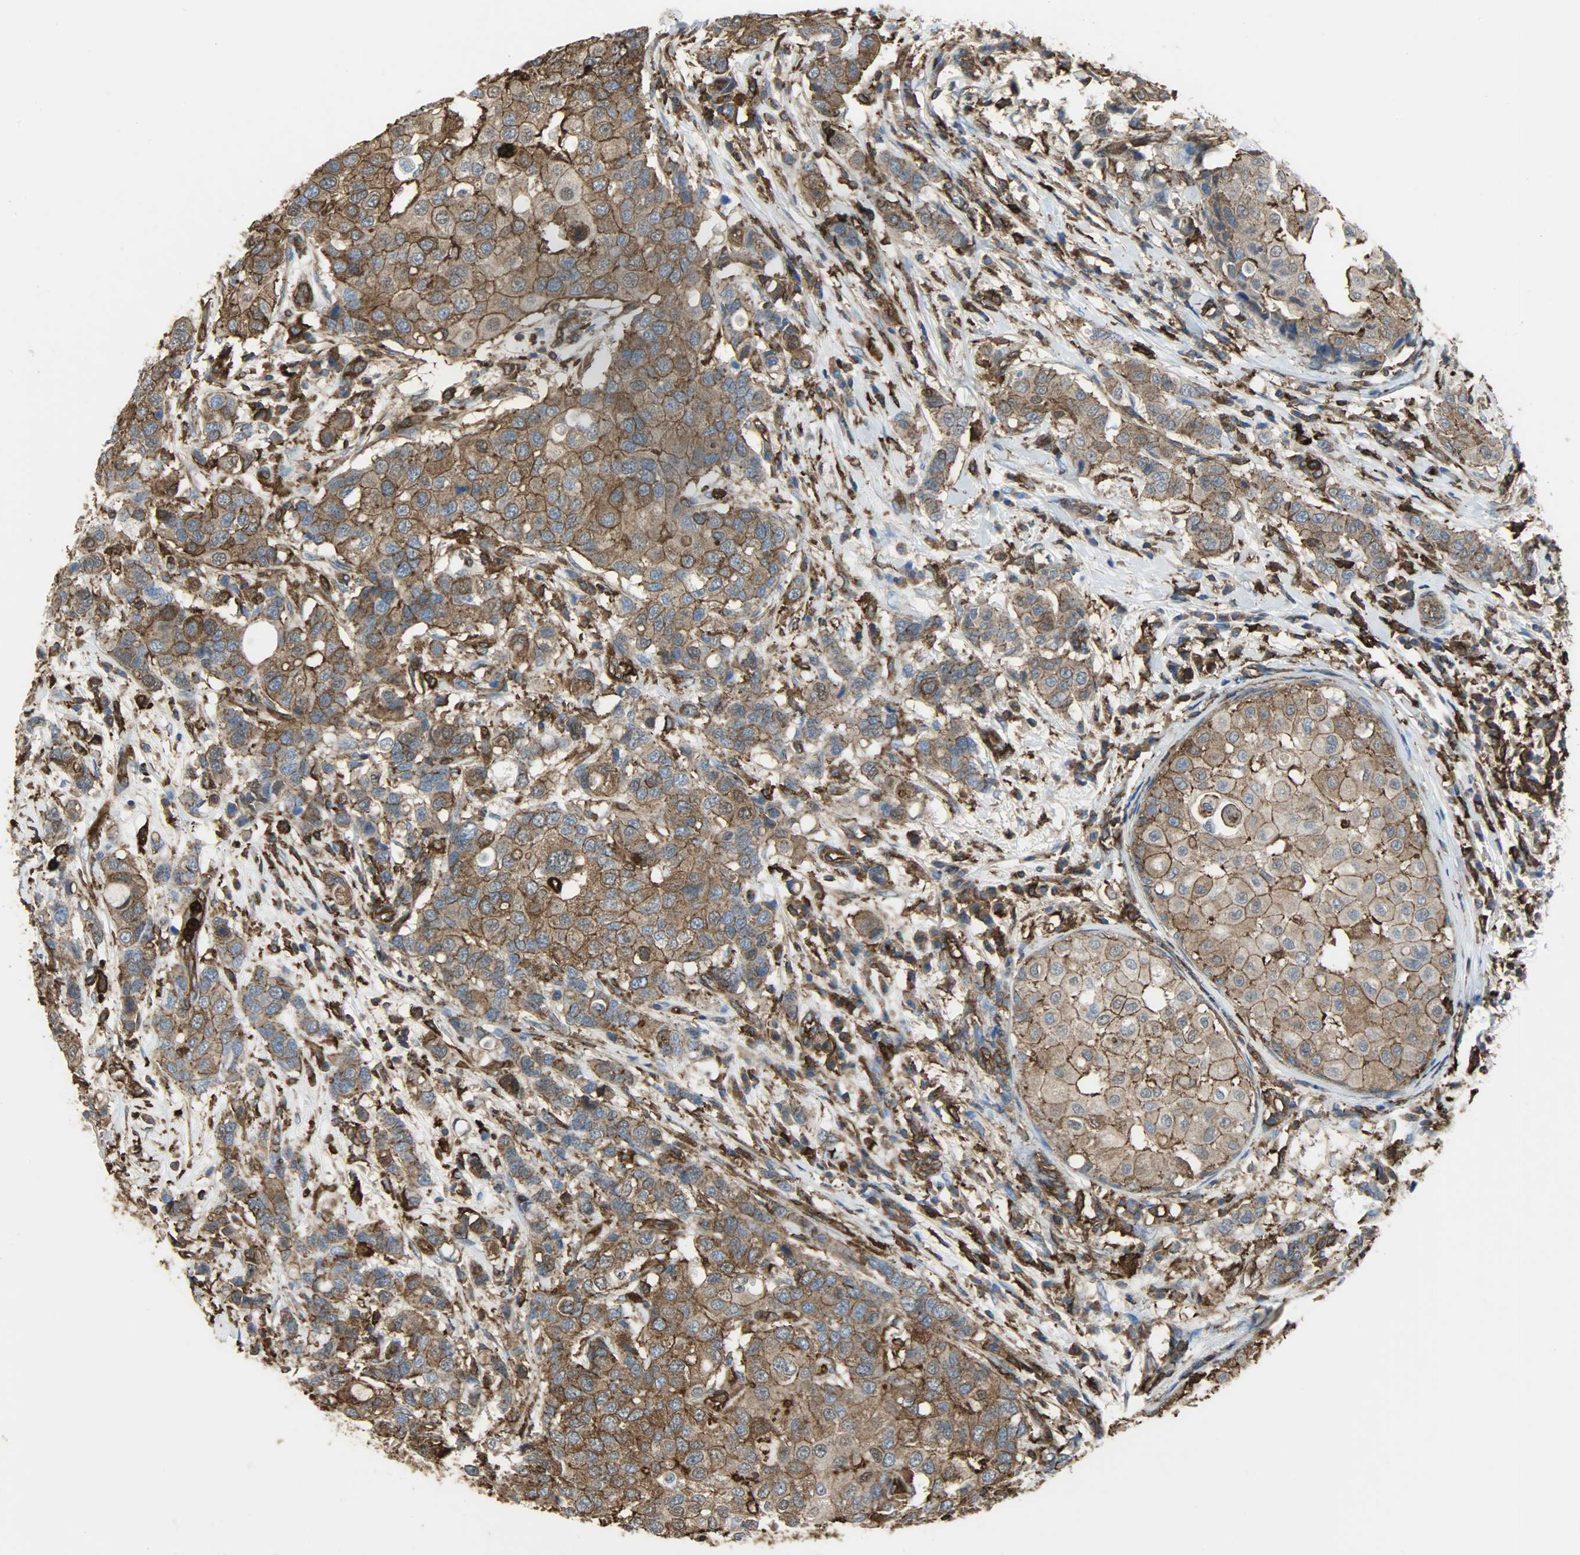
{"staining": {"intensity": "strong", "quantity": ">75%", "location": "cytoplasmic/membranous"}, "tissue": "breast cancer", "cell_type": "Tumor cells", "image_type": "cancer", "snomed": [{"axis": "morphology", "description": "Duct carcinoma"}, {"axis": "topography", "description": "Breast"}], "caption": "This histopathology image displays immunohistochemistry staining of breast cancer (invasive ductal carcinoma), with high strong cytoplasmic/membranous positivity in about >75% of tumor cells.", "gene": "VASP", "patient": {"sex": "female", "age": 27}}